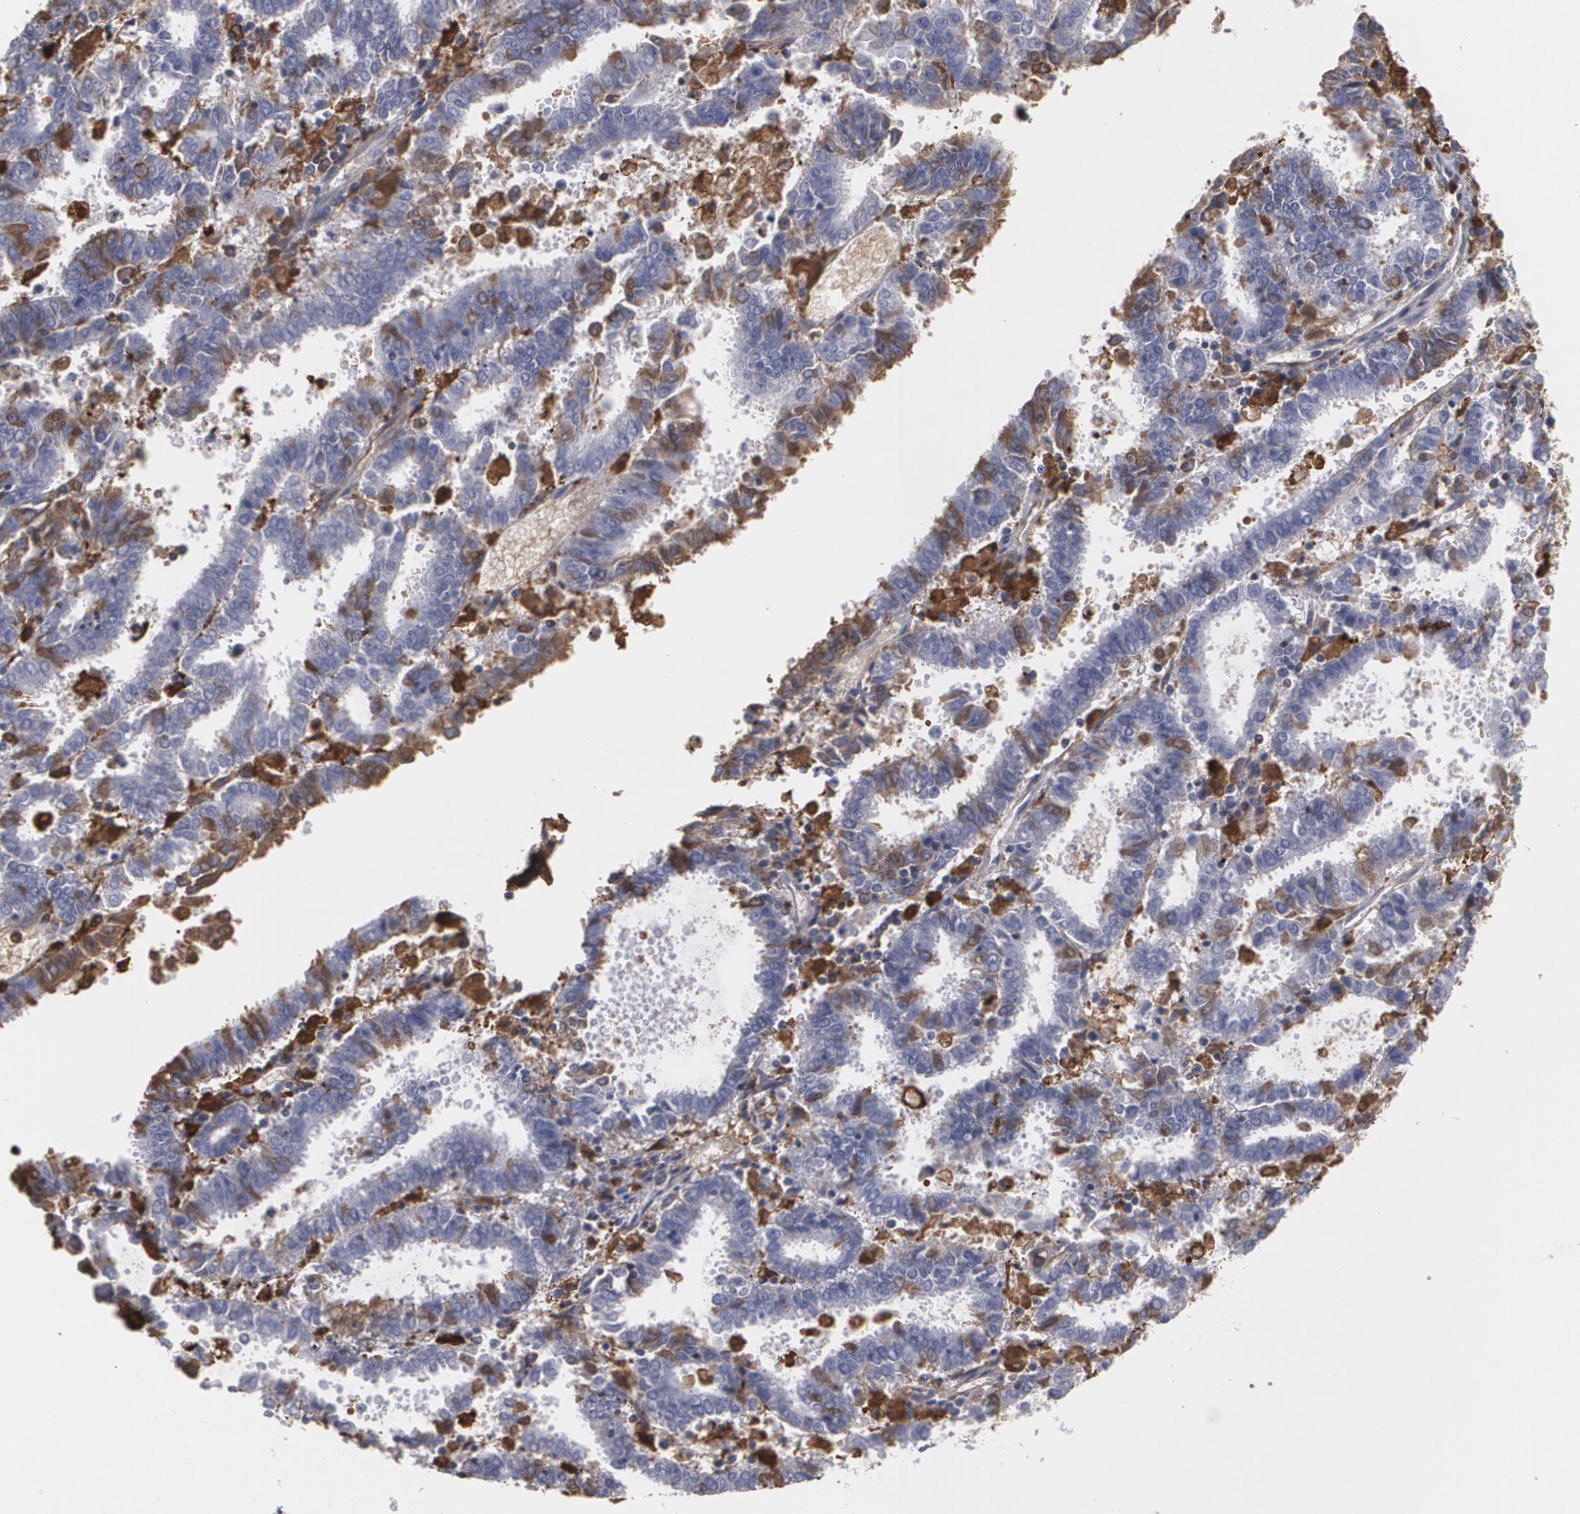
{"staining": {"intensity": "negative", "quantity": "none", "location": "none"}, "tissue": "endometrial cancer", "cell_type": "Tumor cells", "image_type": "cancer", "snomed": [{"axis": "morphology", "description": "Adenocarcinoma, NOS"}, {"axis": "topography", "description": "Uterus"}], "caption": "This is an immunohistochemistry image of adenocarcinoma (endometrial). There is no positivity in tumor cells.", "gene": "ODC1", "patient": {"sex": "female", "age": 83}}